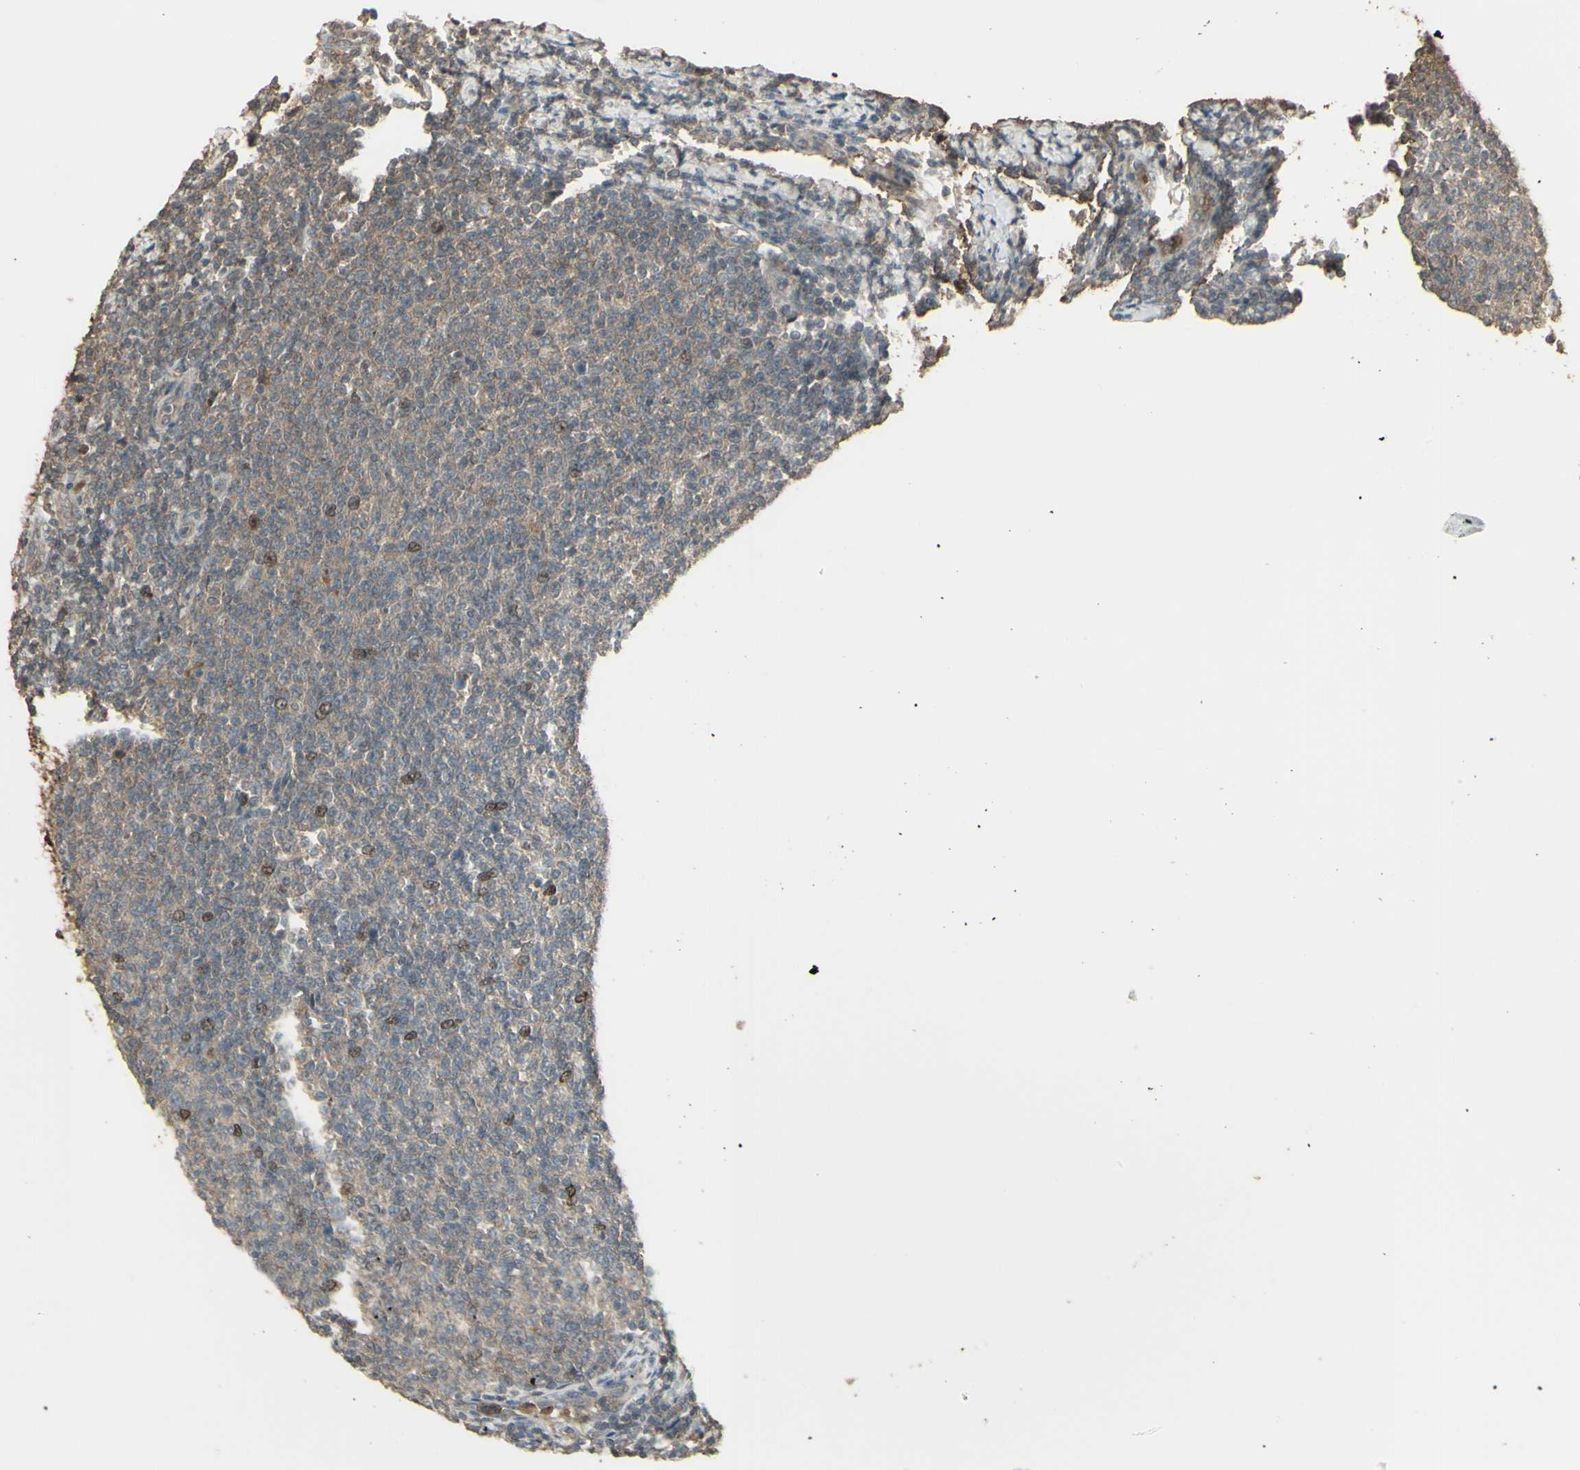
{"staining": {"intensity": "weak", "quantity": "<25%", "location": "nuclear"}, "tissue": "lymphoma", "cell_type": "Tumor cells", "image_type": "cancer", "snomed": [{"axis": "morphology", "description": "Malignant lymphoma, non-Hodgkin's type, Low grade"}, {"axis": "topography", "description": "Lymph node"}], "caption": "IHC micrograph of lymphoma stained for a protein (brown), which reveals no expression in tumor cells.", "gene": "GNAS", "patient": {"sex": "male", "age": 66}}